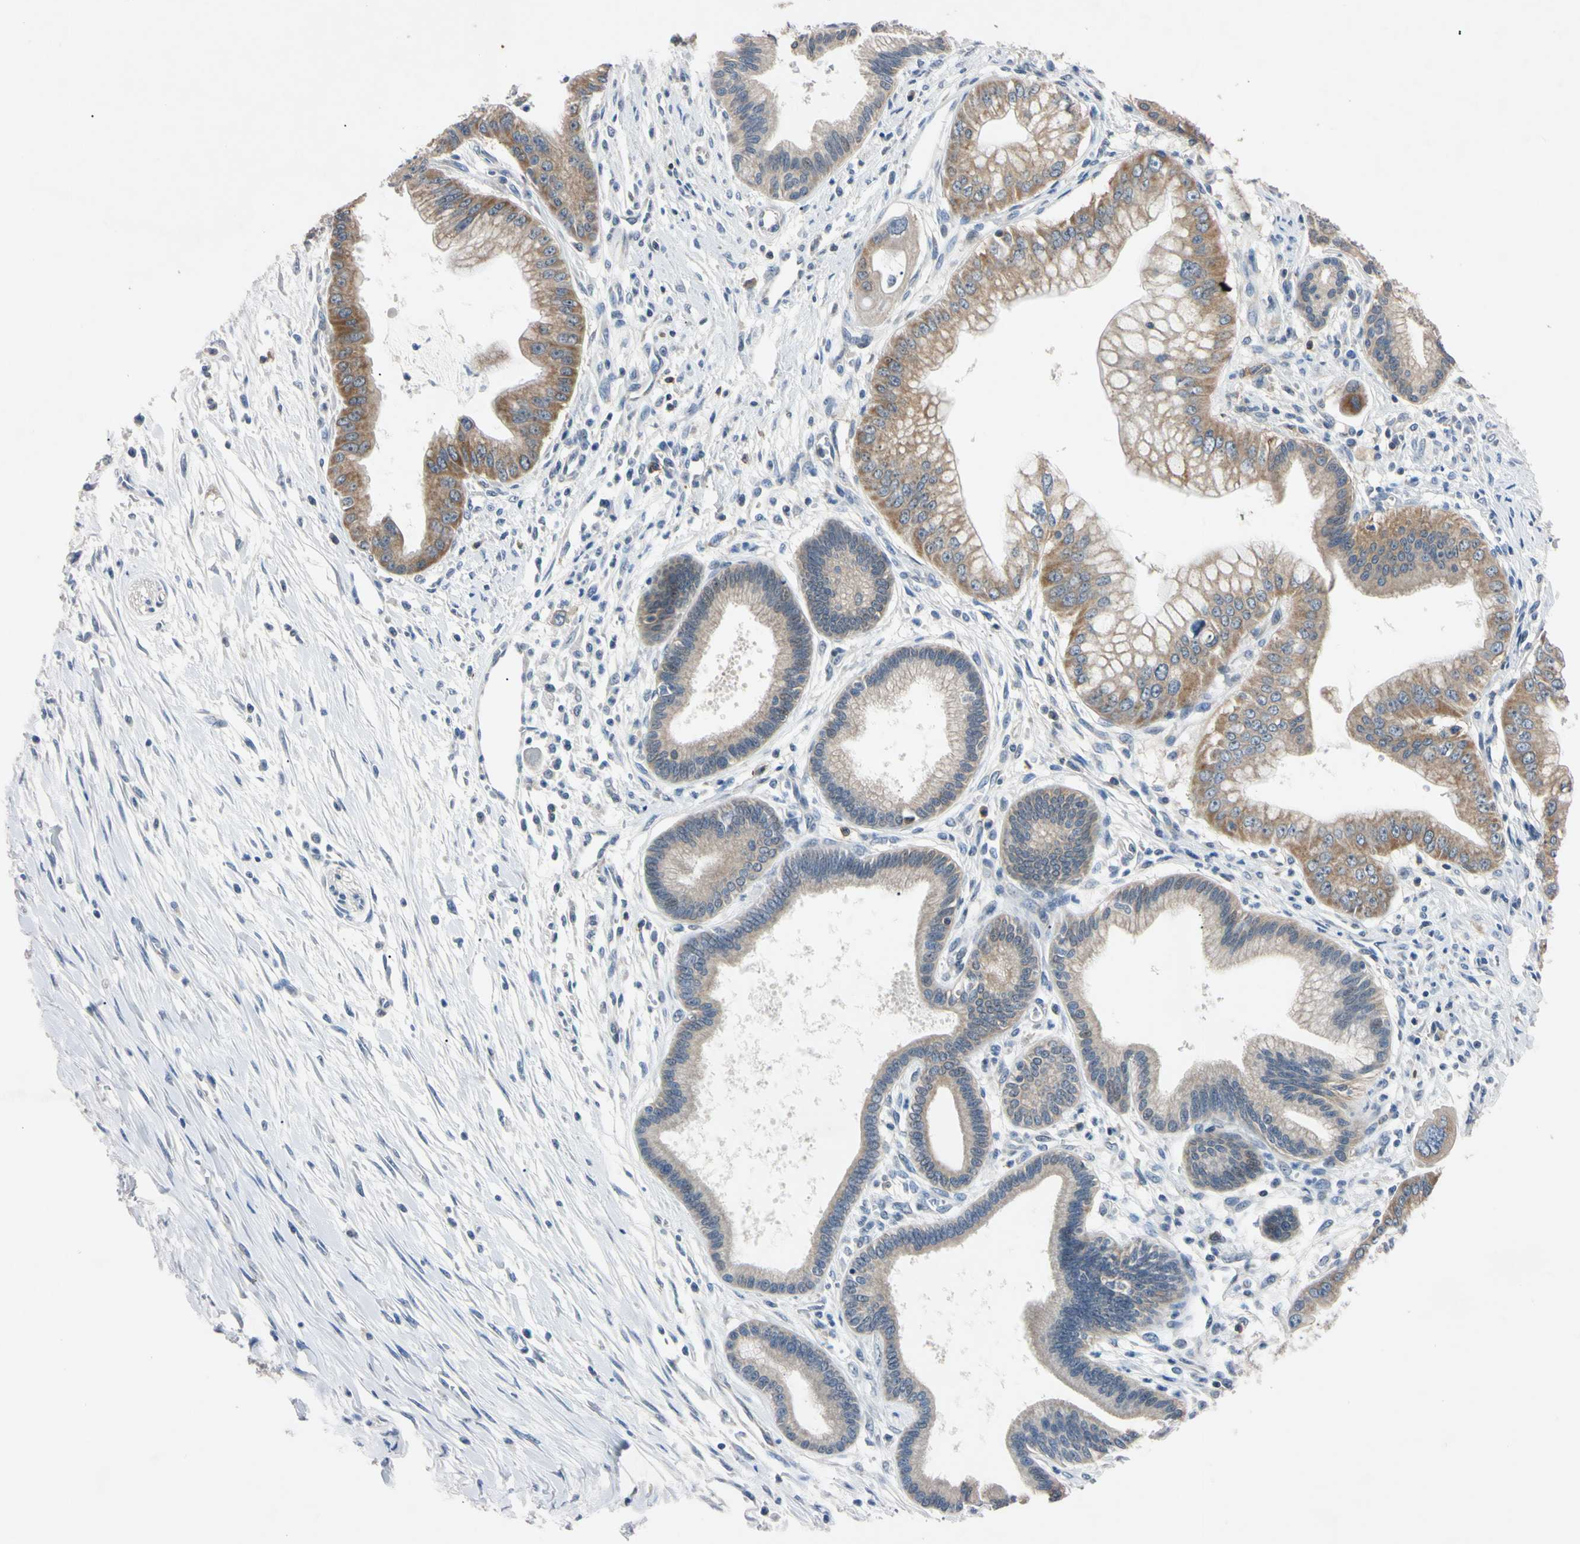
{"staining": {"intensity": "moderate", "quantity": "25%-75%", "location": "cytoplasmic/membranous"}, "tissue": "pancreatic cancer", "cell_type": "Tumor cells", "image_type": "cancer", "snomed": [{"axis": "morphology", "description": "Adenocarcinoma, NOS"}, {"axis": "topography", "description": "Pancreas"}], "caption": "A histopathology image showing moderate cytoplasmic/membranous expression in about 25%-75% of tumor cells in pancreatic adenocarcinoma, as visualized by brown immunohistochemical staining.", "gene": "PNKD", "patient": {"sex": "male", "age": 59}}